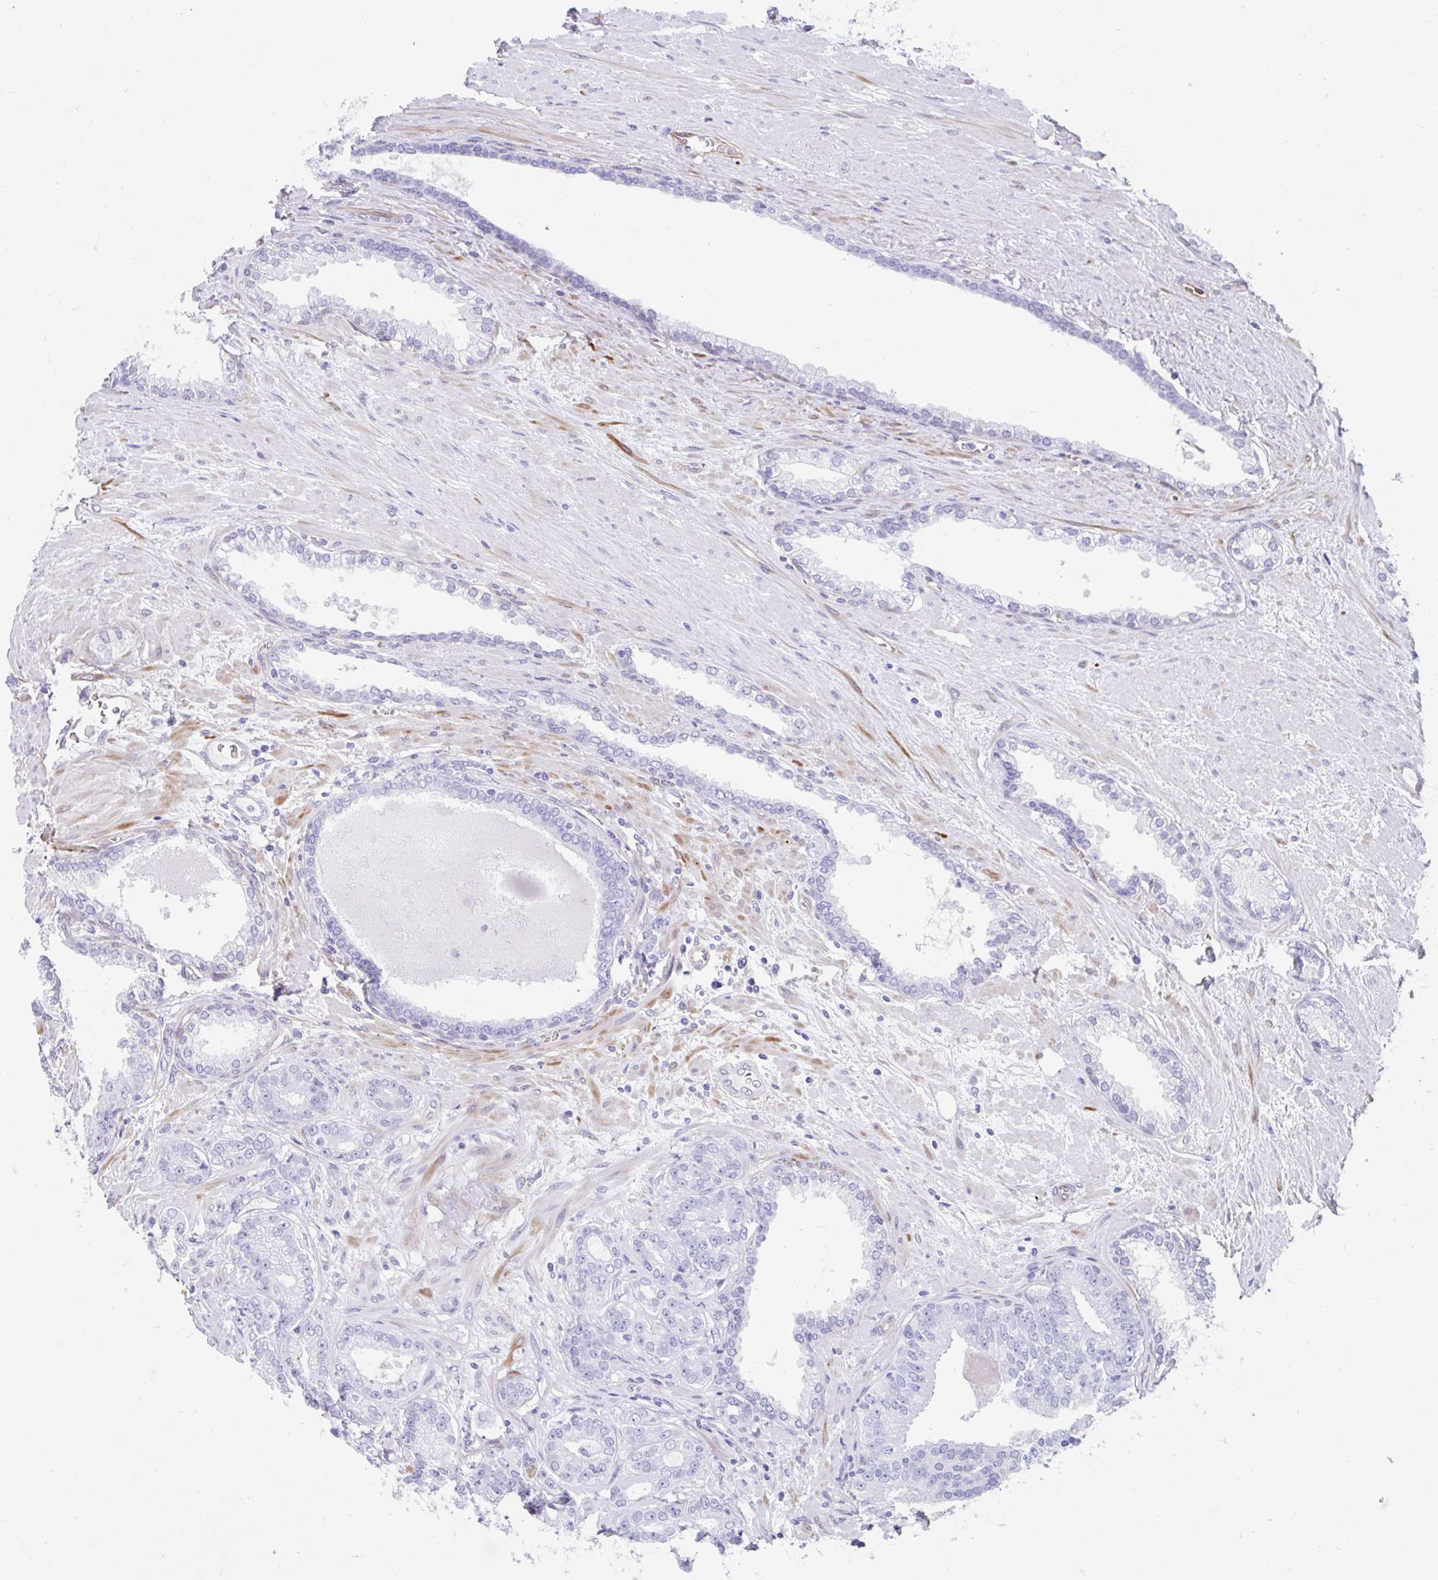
{"staining": {"intensity": "negative", "quantity": "none", "location": "none"}, "tissue": "prostate cancer", "cell_type": "Tumor cells", "image_type": "cancer", "snomed": [{"axis": "morphology", "description": "Adenocarcinoma, Low grade"}, {"axis": "topography", "description": "Prostate"}], "caption": "This is an immunohistochemistry photomicrograph of human adenocarcinoma (low-grade) (prostate). There is no positivity in tumor cells.", "gene": "FAM107A", "patient": {"sex": "male", "age": 61}}